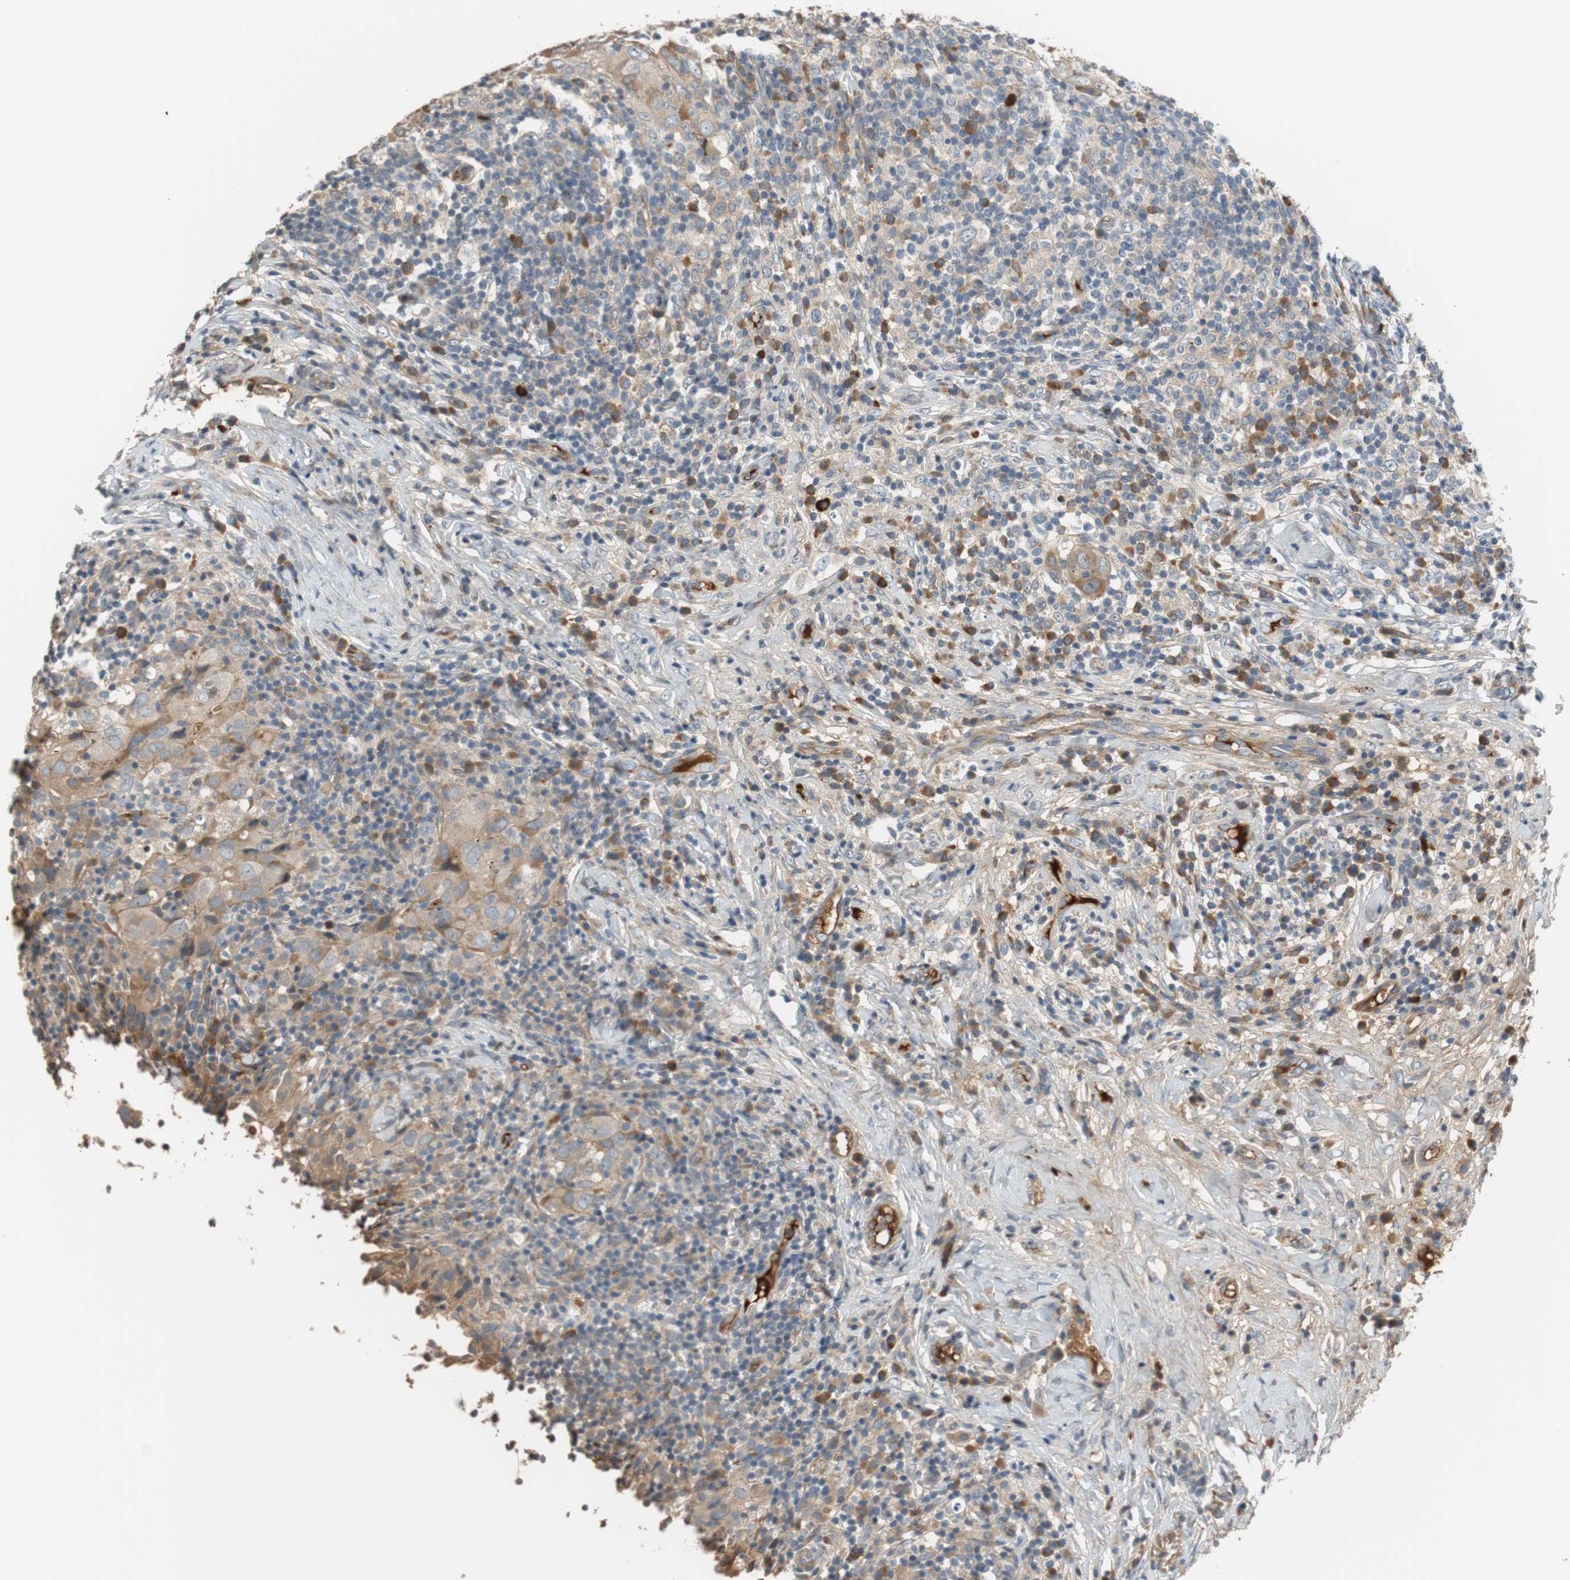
{"staining": {"intensity": "weak", "quantity": ">75%", "location": "cytoplasmic/membranous"}, "tissue": "breast cancer", "cell_type": "Tumor cells", "image_type": "cancer", "snomed": [{"axis": "morphology", "description": "Duct carcinoma"}, {"axis": "topography", "description": "Breast"}], "caption": "Approximately >75% of tumor cells in breast invasive ductal carcinoma show weak cytoplasmic/membranous protein positivity as visualized by brown immunohistochemical staining.", "gene": "C4A", "patient": {"sex": "female", "age": 37}}